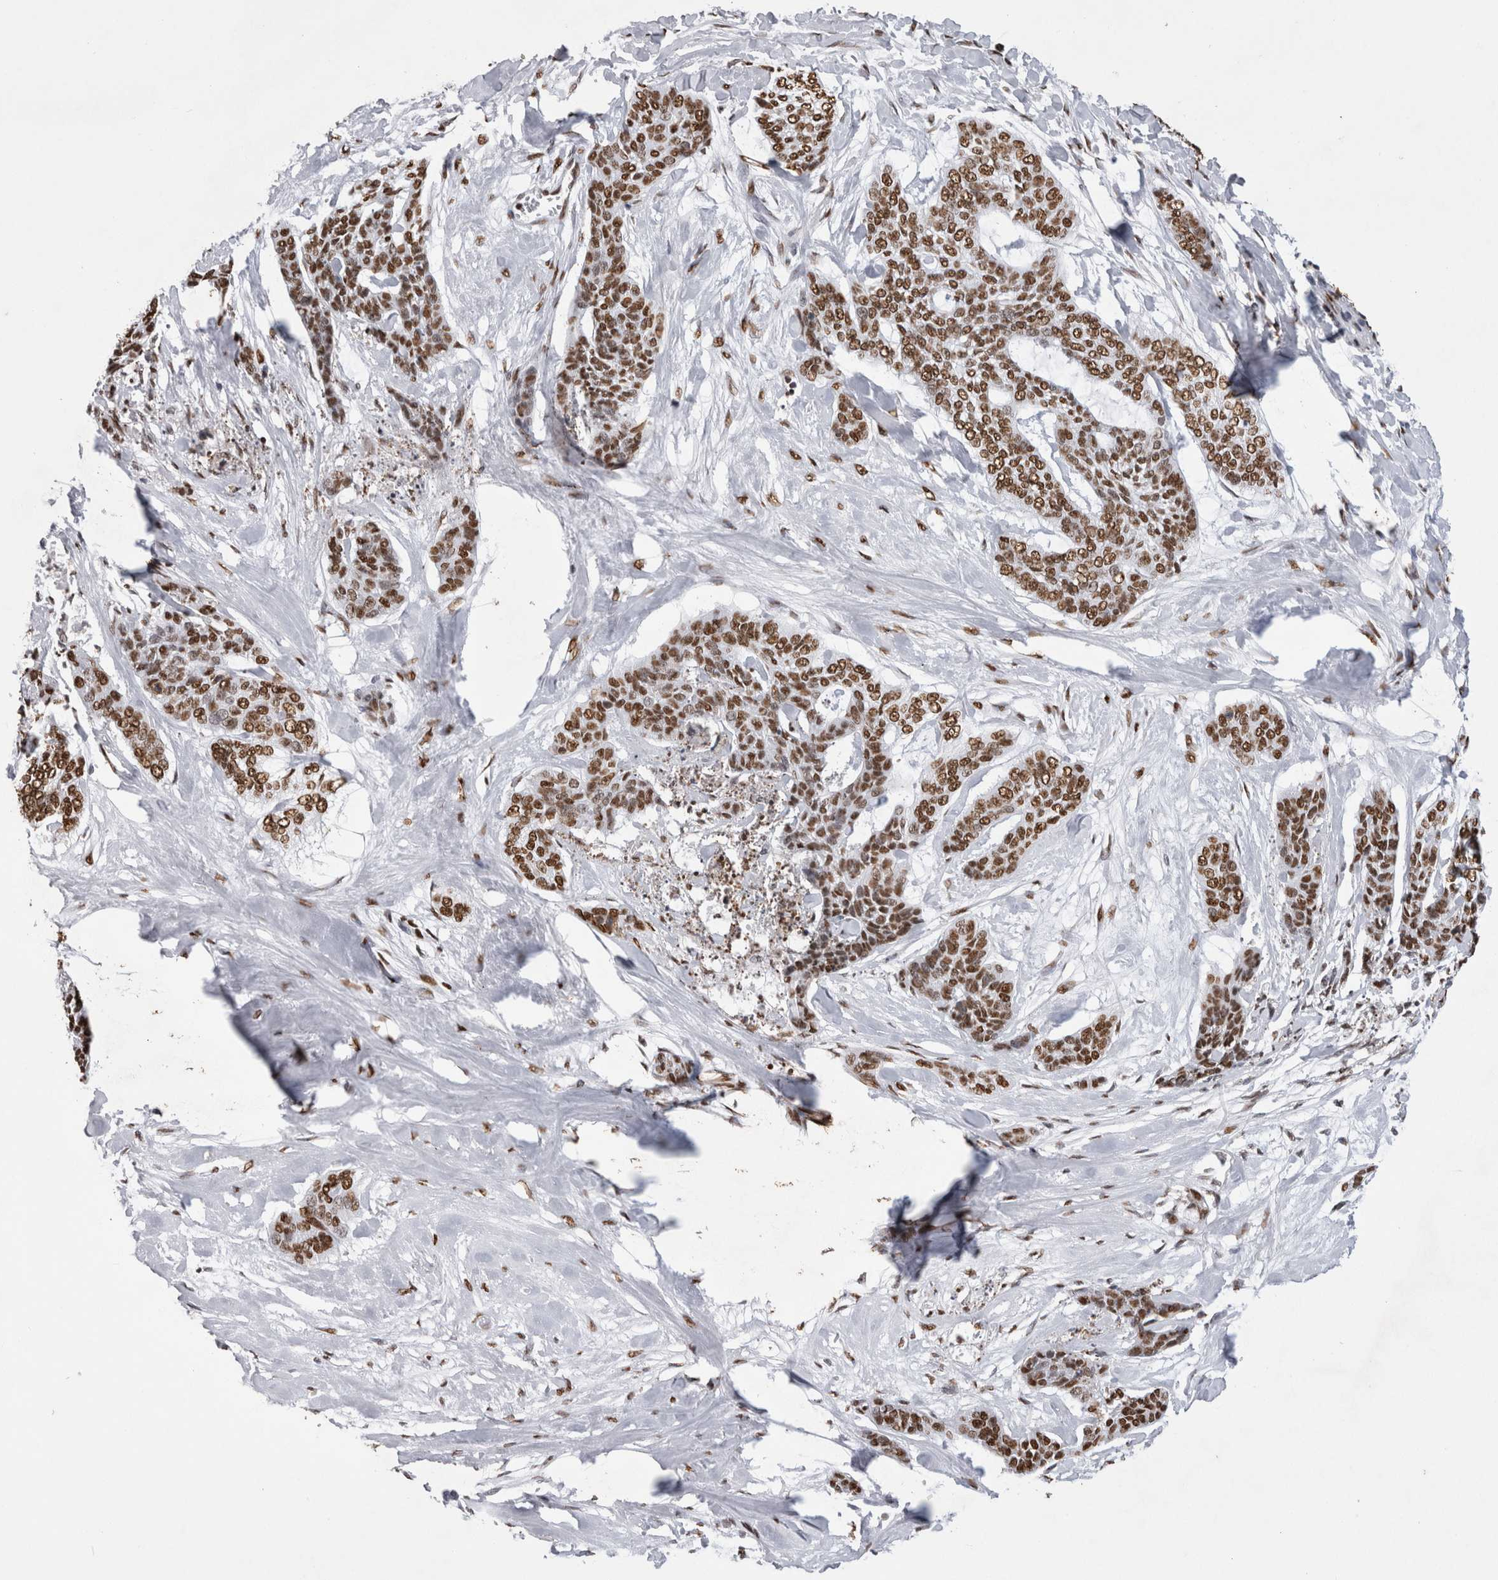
{"staining": {"intensity": "strong", "quantity": ">75%", "location": "nuclear"}, "tissue": "skin cancer", "cell_type": "Tumor cells", "image_type": "cancer", "snomed": [{"axis": "morphology", "description": "Basal cell carcinoma"}, {"axis": "topography", "description": "Skin"}], "caption": "An IHC histopathology image of tumor tissue is shown. Protein staining in brown shows strong nuclear positivity in skin cancer (basal cell carcinoma) within tumor cells. (DAB = brown stain, brightfield microscopy at high magnification).", "gene": "ALPK3", "patient": {"sex": "female", "age": 64}}